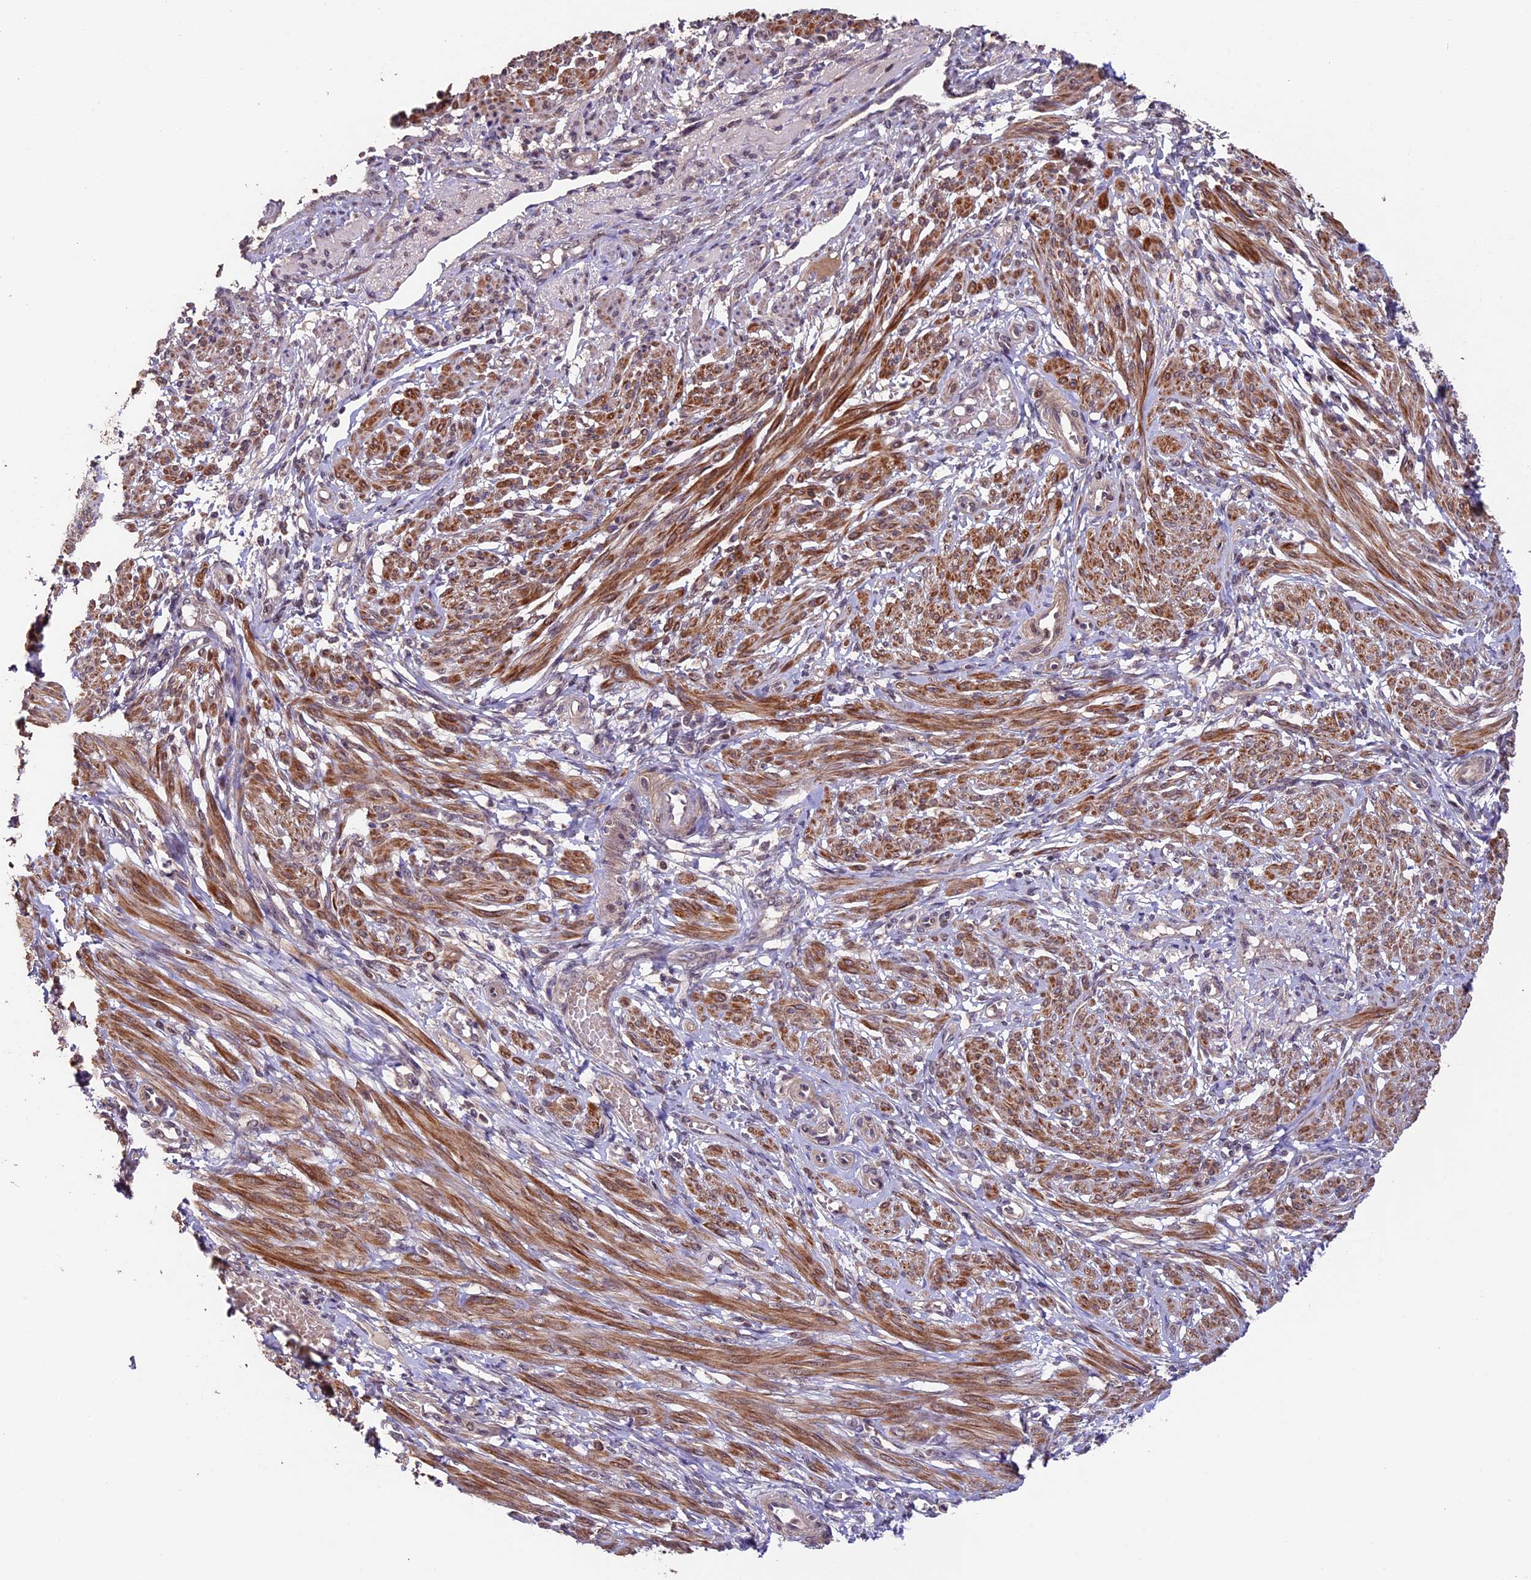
{"staining": {"intensity": "moderate", "quantity": ">75%", "location": "cytoplasmic/membranous"}, "tissue": "smooth muscle", "cell_type": "Smooth muscle cells", "image_type": "normal", "snomed": [{"axis": "morphology", "description": "Normal tissue, NOS"}, {"axis": "topography", "description": "Smooth muscle"}], "caption": "Benign smooth muscle shows moderate cytoplasmic/membranous staining in approximately >75% of smooth muscle cells Using DAB (brown) and hematoxylin (blue) stains, captured at high magnification using brightfield microscopy..", "gene": "GNB5", "patient": {"sex": "female", "age": 39}}